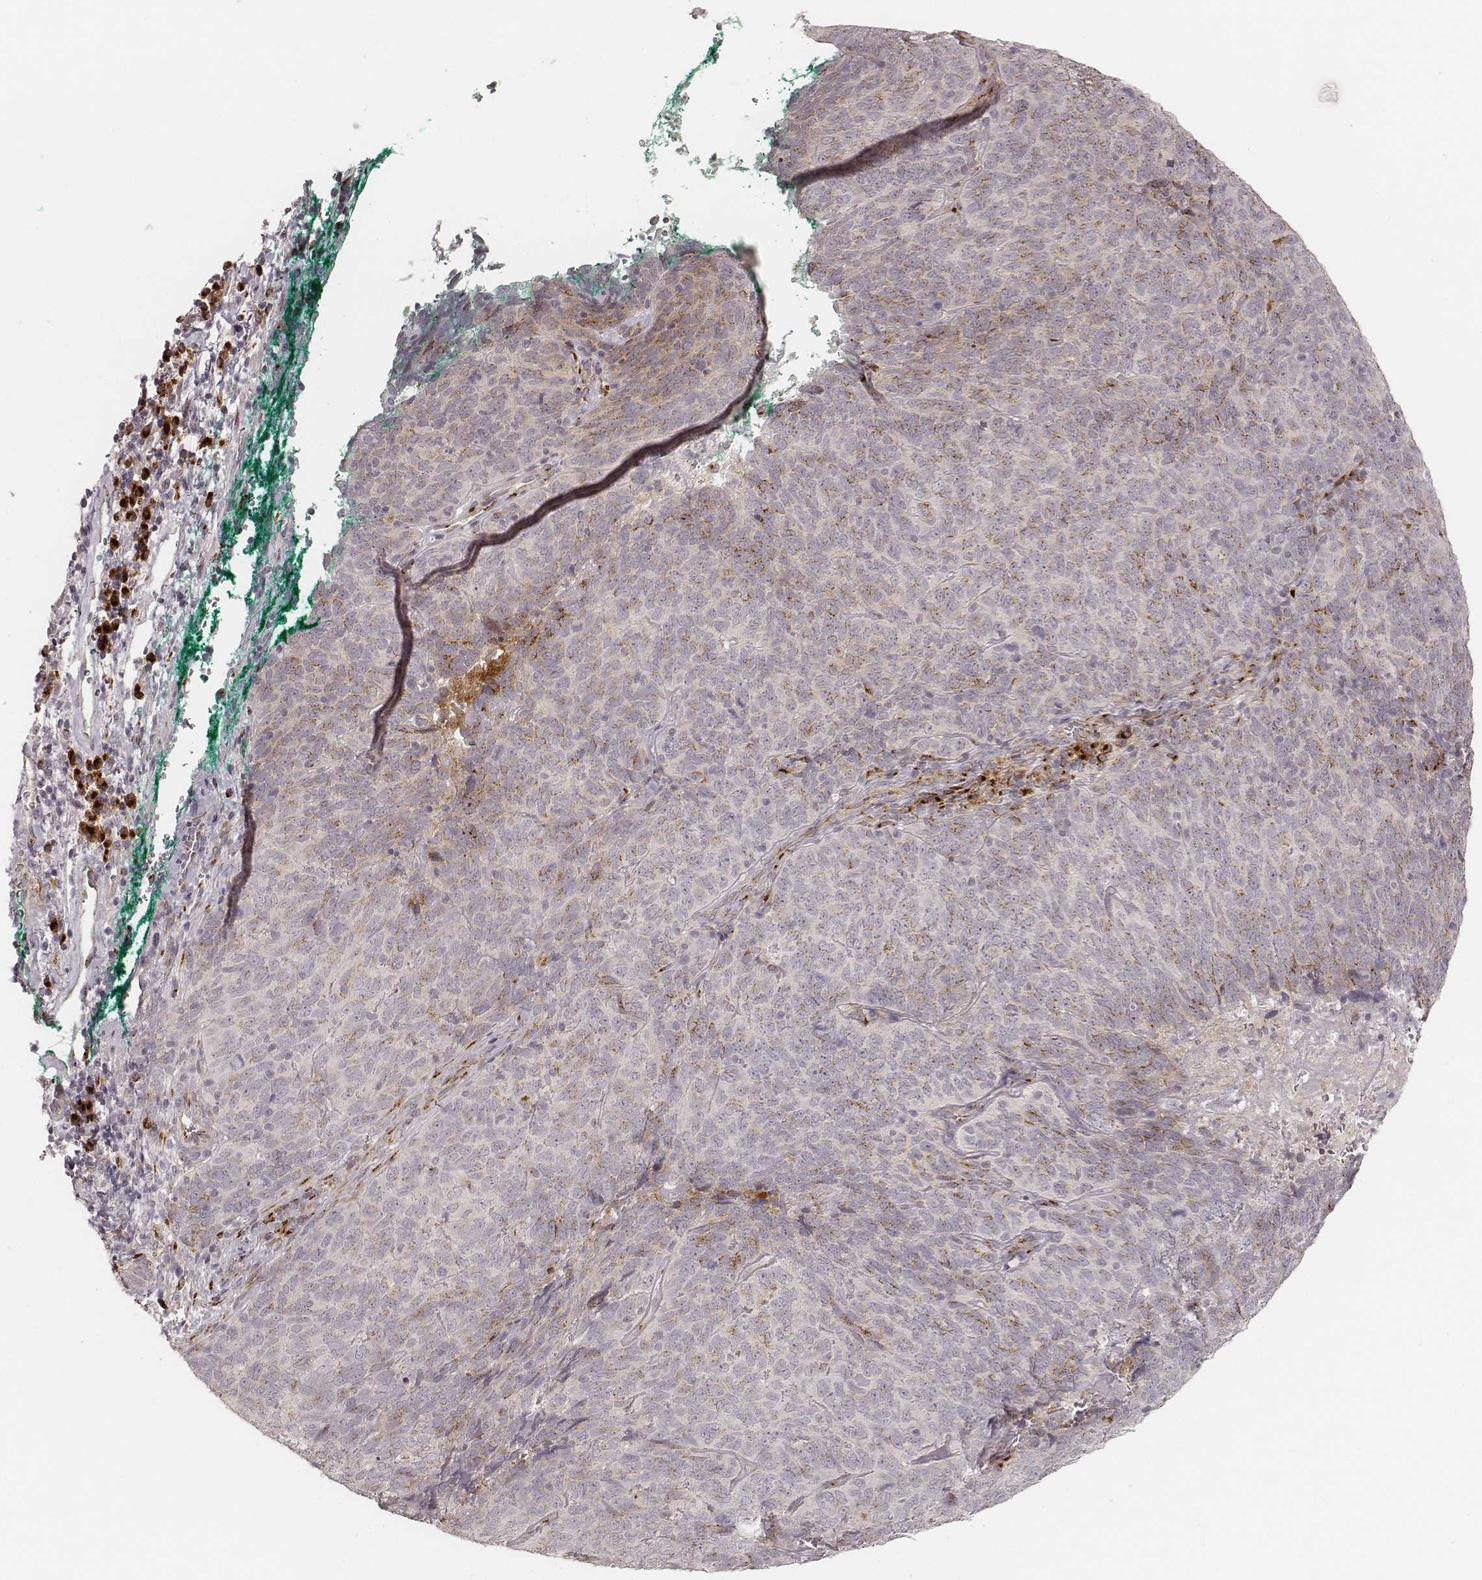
{"staining": {"intensity": "moderate", "quantity": "<25%", "location": "cytoplasmic/membranous"}, "tissue": "skin cancer", "cell_type": "Tumor cells", "image_type": "cancer", "snomed": [{"axis": "morphology", "description": "Squamous cell carcinoma, NOS"}, {"axis": "topography", "description": "Skin"}, {"axis": "topography", "description": "Anal"}], "caption": "An immunohistochemistry micrograph of tumor tissue is shown. Protein staining in brown highlights moderate cytoplasmic/membranous positivity in skin cancer within tumor cells. (DAB (3,3'-diaminobenzidine) IHC with brightfield microscopy, high magnification).", "gene": "GORASP2", "patient": {"sex": "female", "age": 51}}